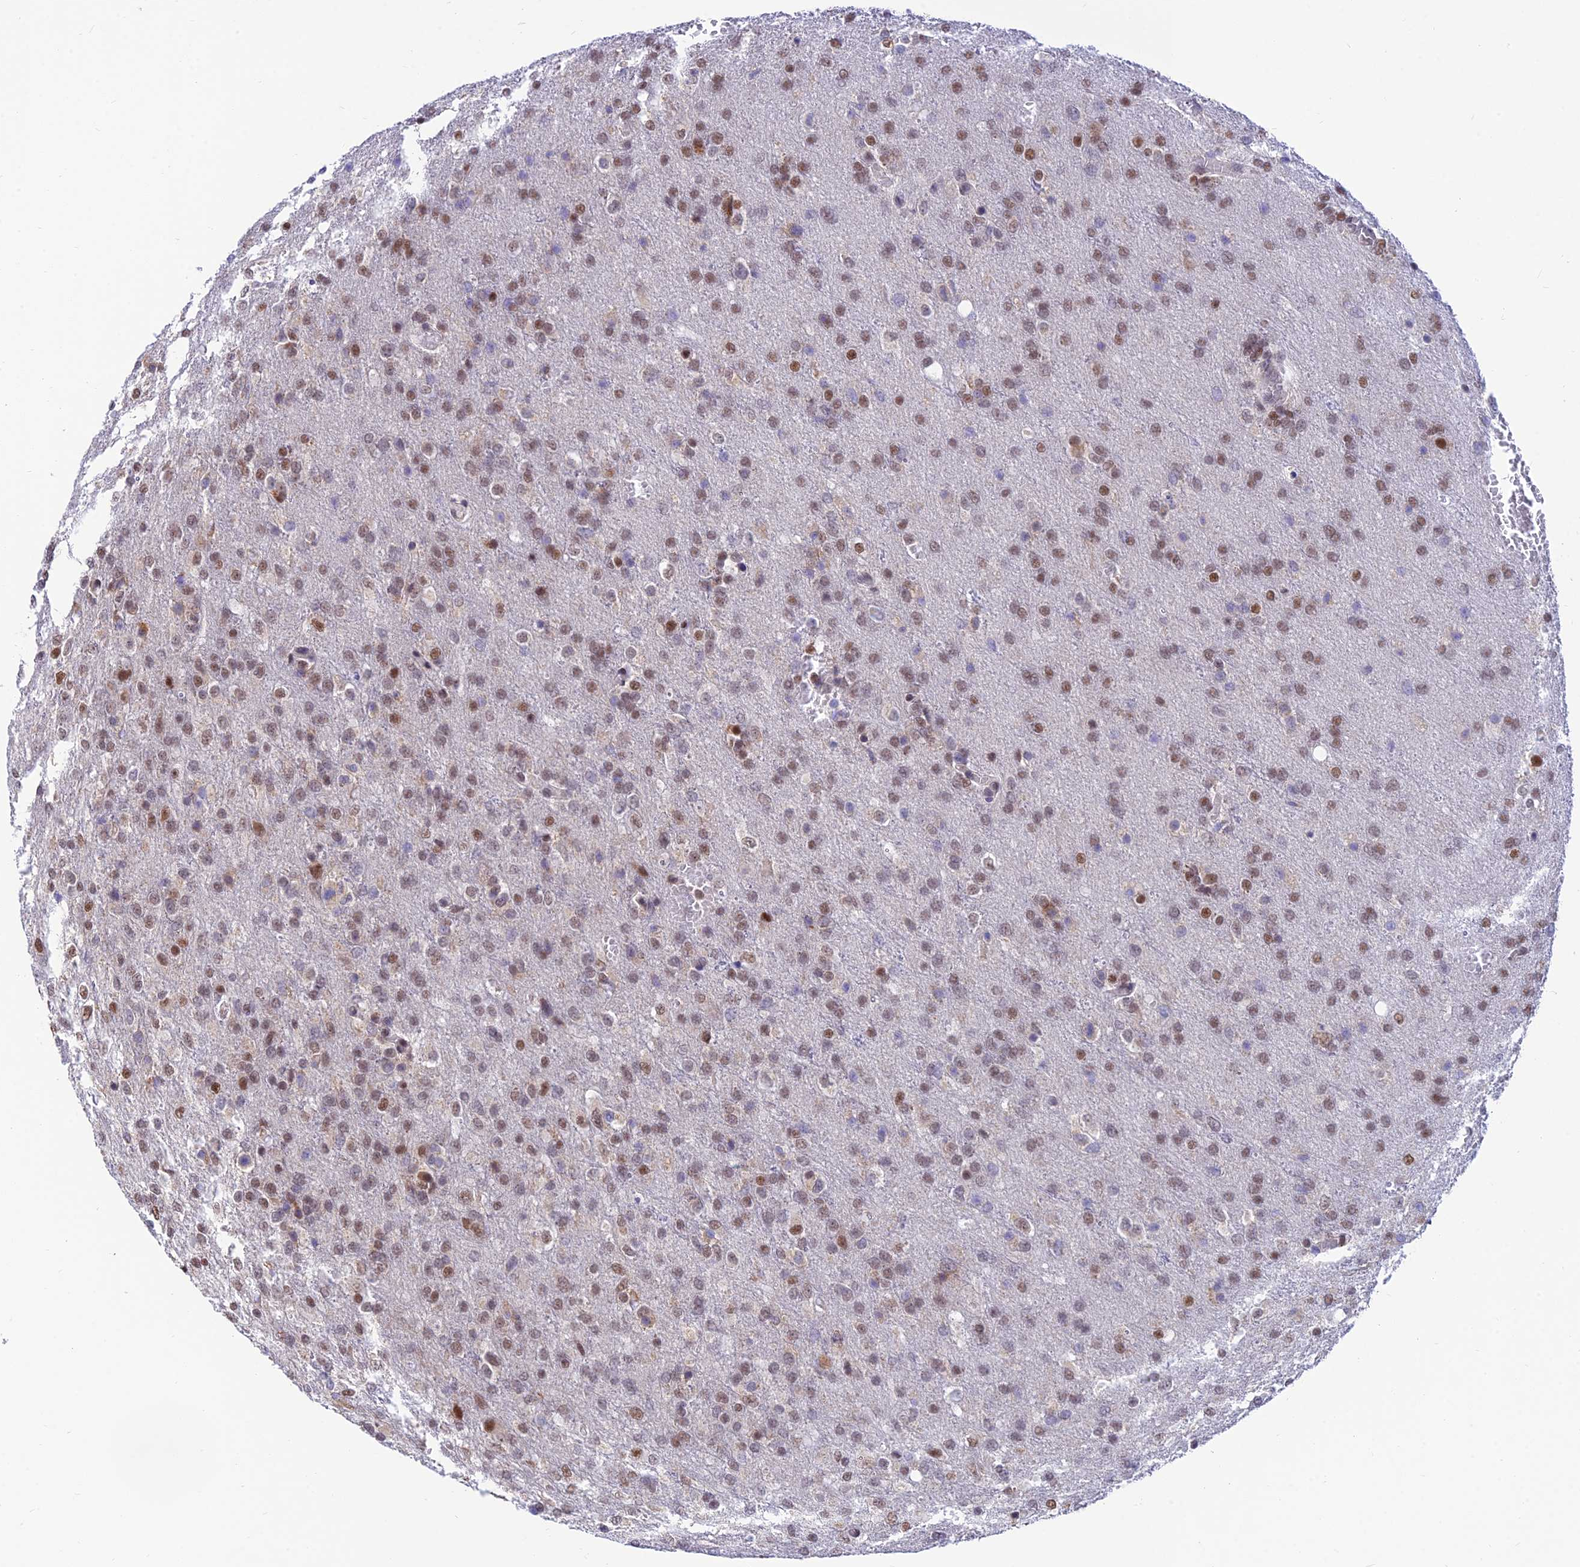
{"staining": {"intensity": "moderate", "quantity": ">75%", "location": "nuclear"}, "tissue": "glioma", "cell_type": "Tumor cells", "image_type": "cancer", "snomed": [{"axis": "morphology", "description": "Glioma, malignant, High grade"}, {"axis": "topography", "description": "Brain"}], "caption": "Brown immunohistochemical staining in human glioma reveals moderate nuclear expression in about >75% of tumor cells. The protein is stained brown, and the nuclei are stained in blue (DAB (3,3'-diaminobenzidine) IHC with brightfield microscopy, high magnification).", "gene": "C2orf49", "patient": {"sex": "female", "age": 74}}